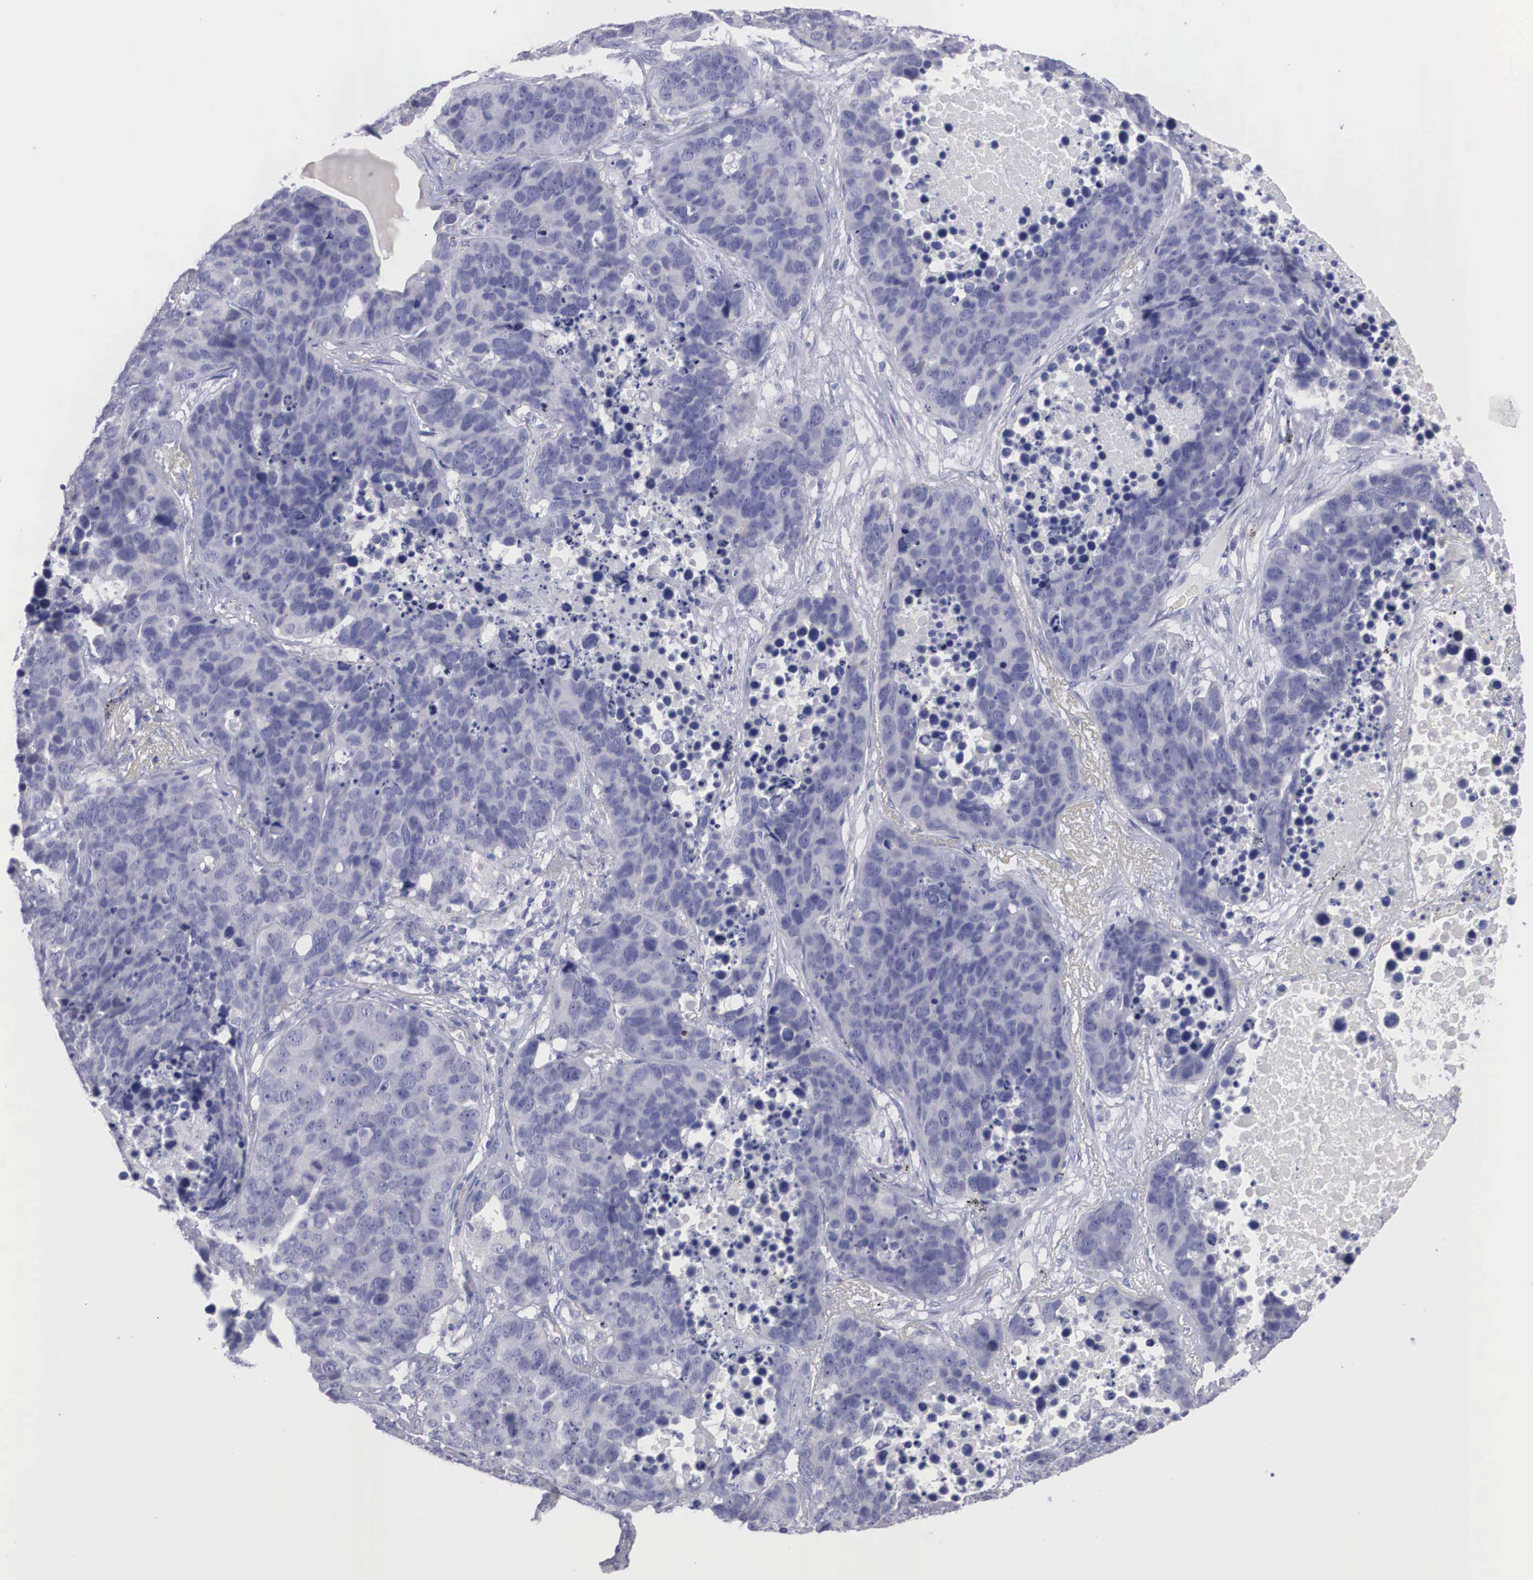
{"staining": {"intensity": "negative", "quantity": "none", "location": "none"}, "tissue": "lung cancer", "cell_type": "Tumor cells", "image_type": "cancer", "snomed": [{"axis": "morphology", "description": "Carcinoid, malignant, NOS"}, {"axis": "topography", "description": "Lung"}], "caption": "The immunohistochemistry histopathology image has no significant staining in tumor cells of carcinoid (malignant) (lung) tissue.", "gene": "REPS2", "patient": {"sex": "male", "age": 60}}